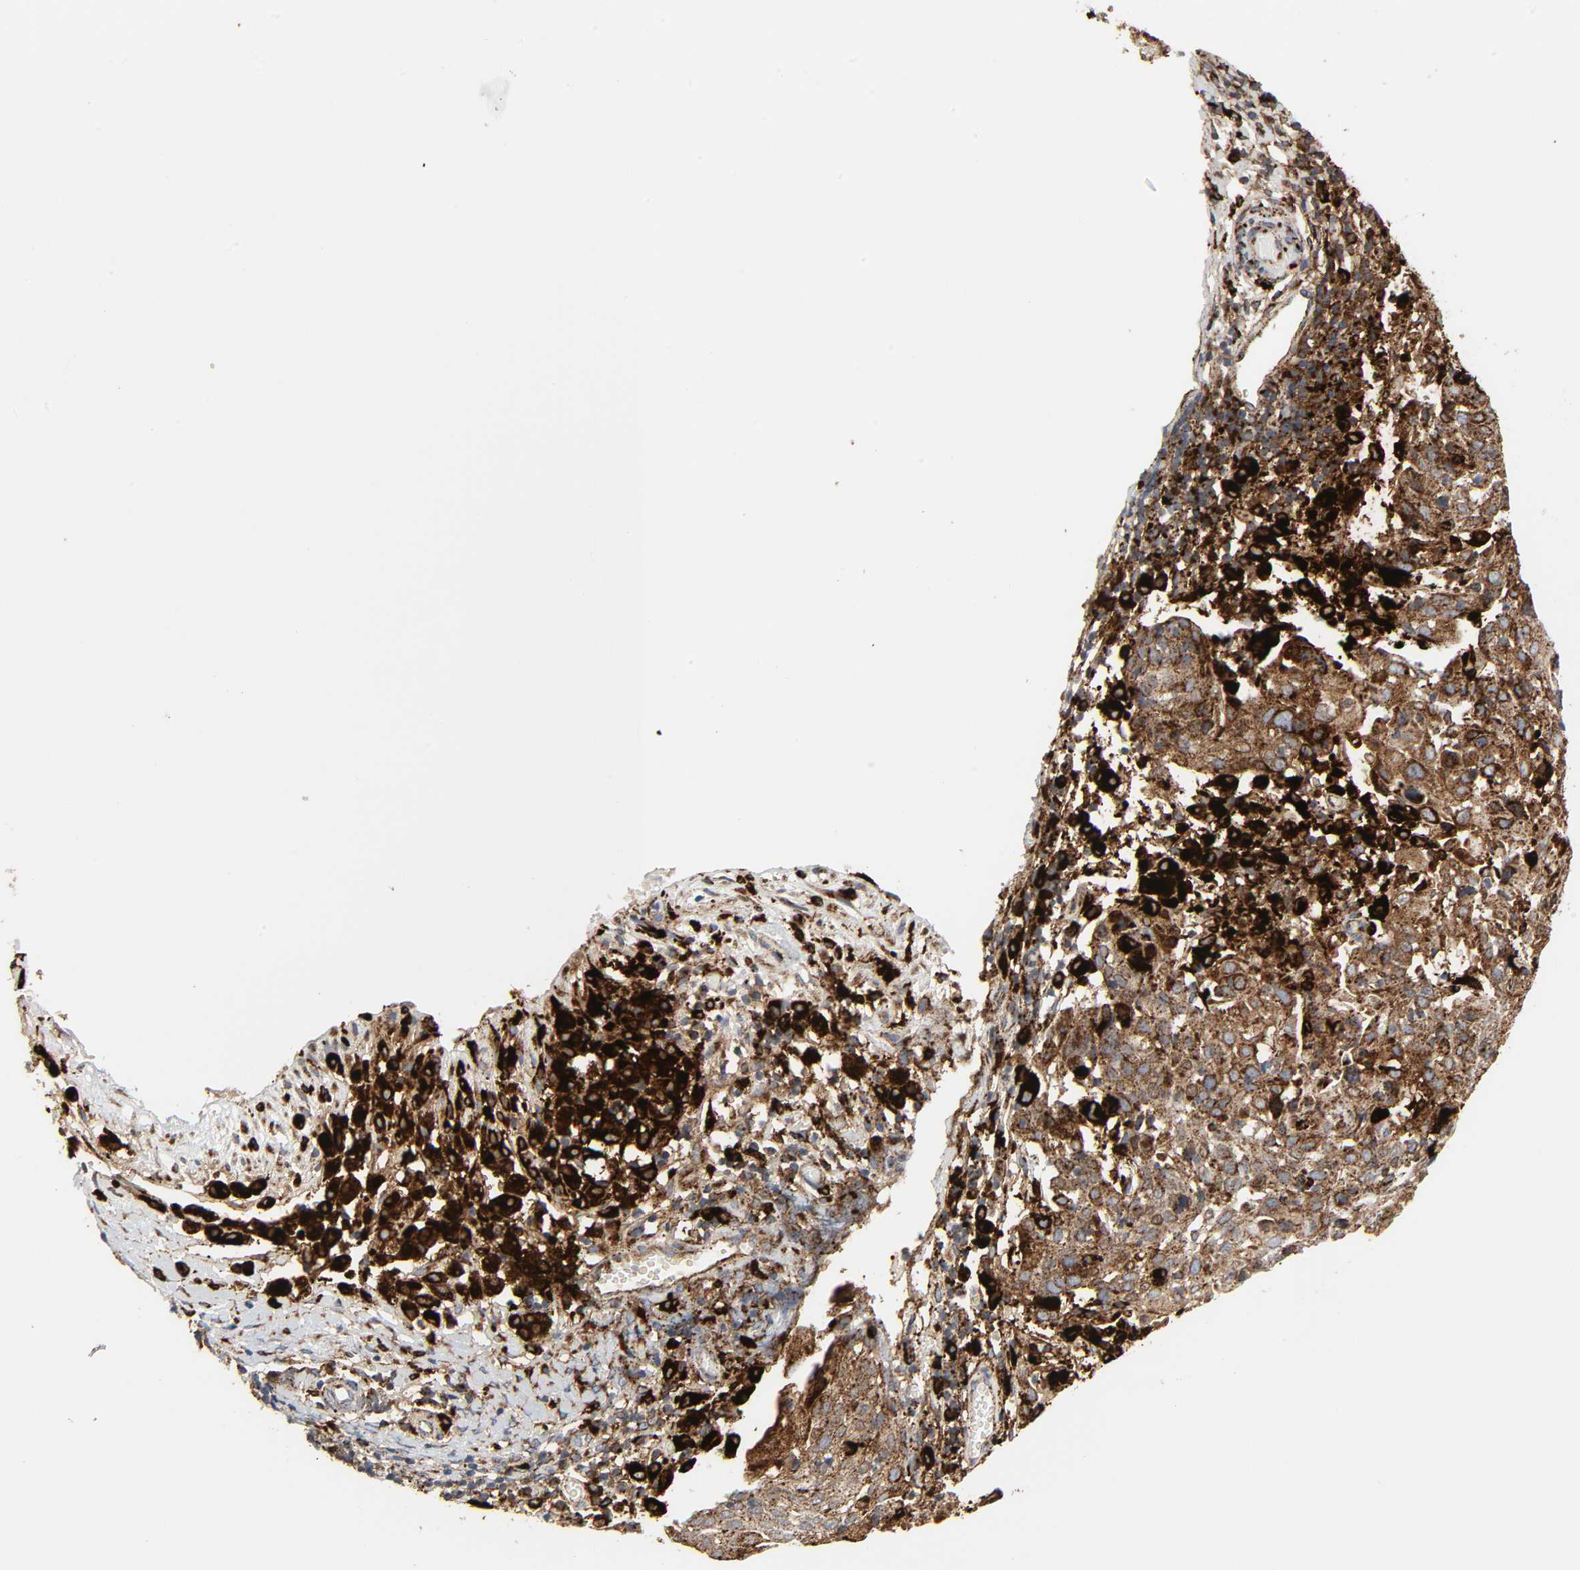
{"staining": {"intensity": "moderate", "quantity": ">75%", "location": "cytoplasmic/membranous"}, "tissue": "cervical cancer", "cell_type": "Tumor cells", "image_type": "cancer", "snomed": [{"axis": "morphology", "description": "Normal tissue, NOS"}, {"axis": "morphology", "description": "Squamous cell carcinoma, NOS"}, {"axis": "topography", "description": "Cervix"}], "caption": "Cervical cancer (squamous cell carcinoma) tissue reveals moderate cytoplasmic/membranous staining in approximately >75% of tumor cells", "gene": "PSAP", "patient": {"sex": "female", "age": 67}}